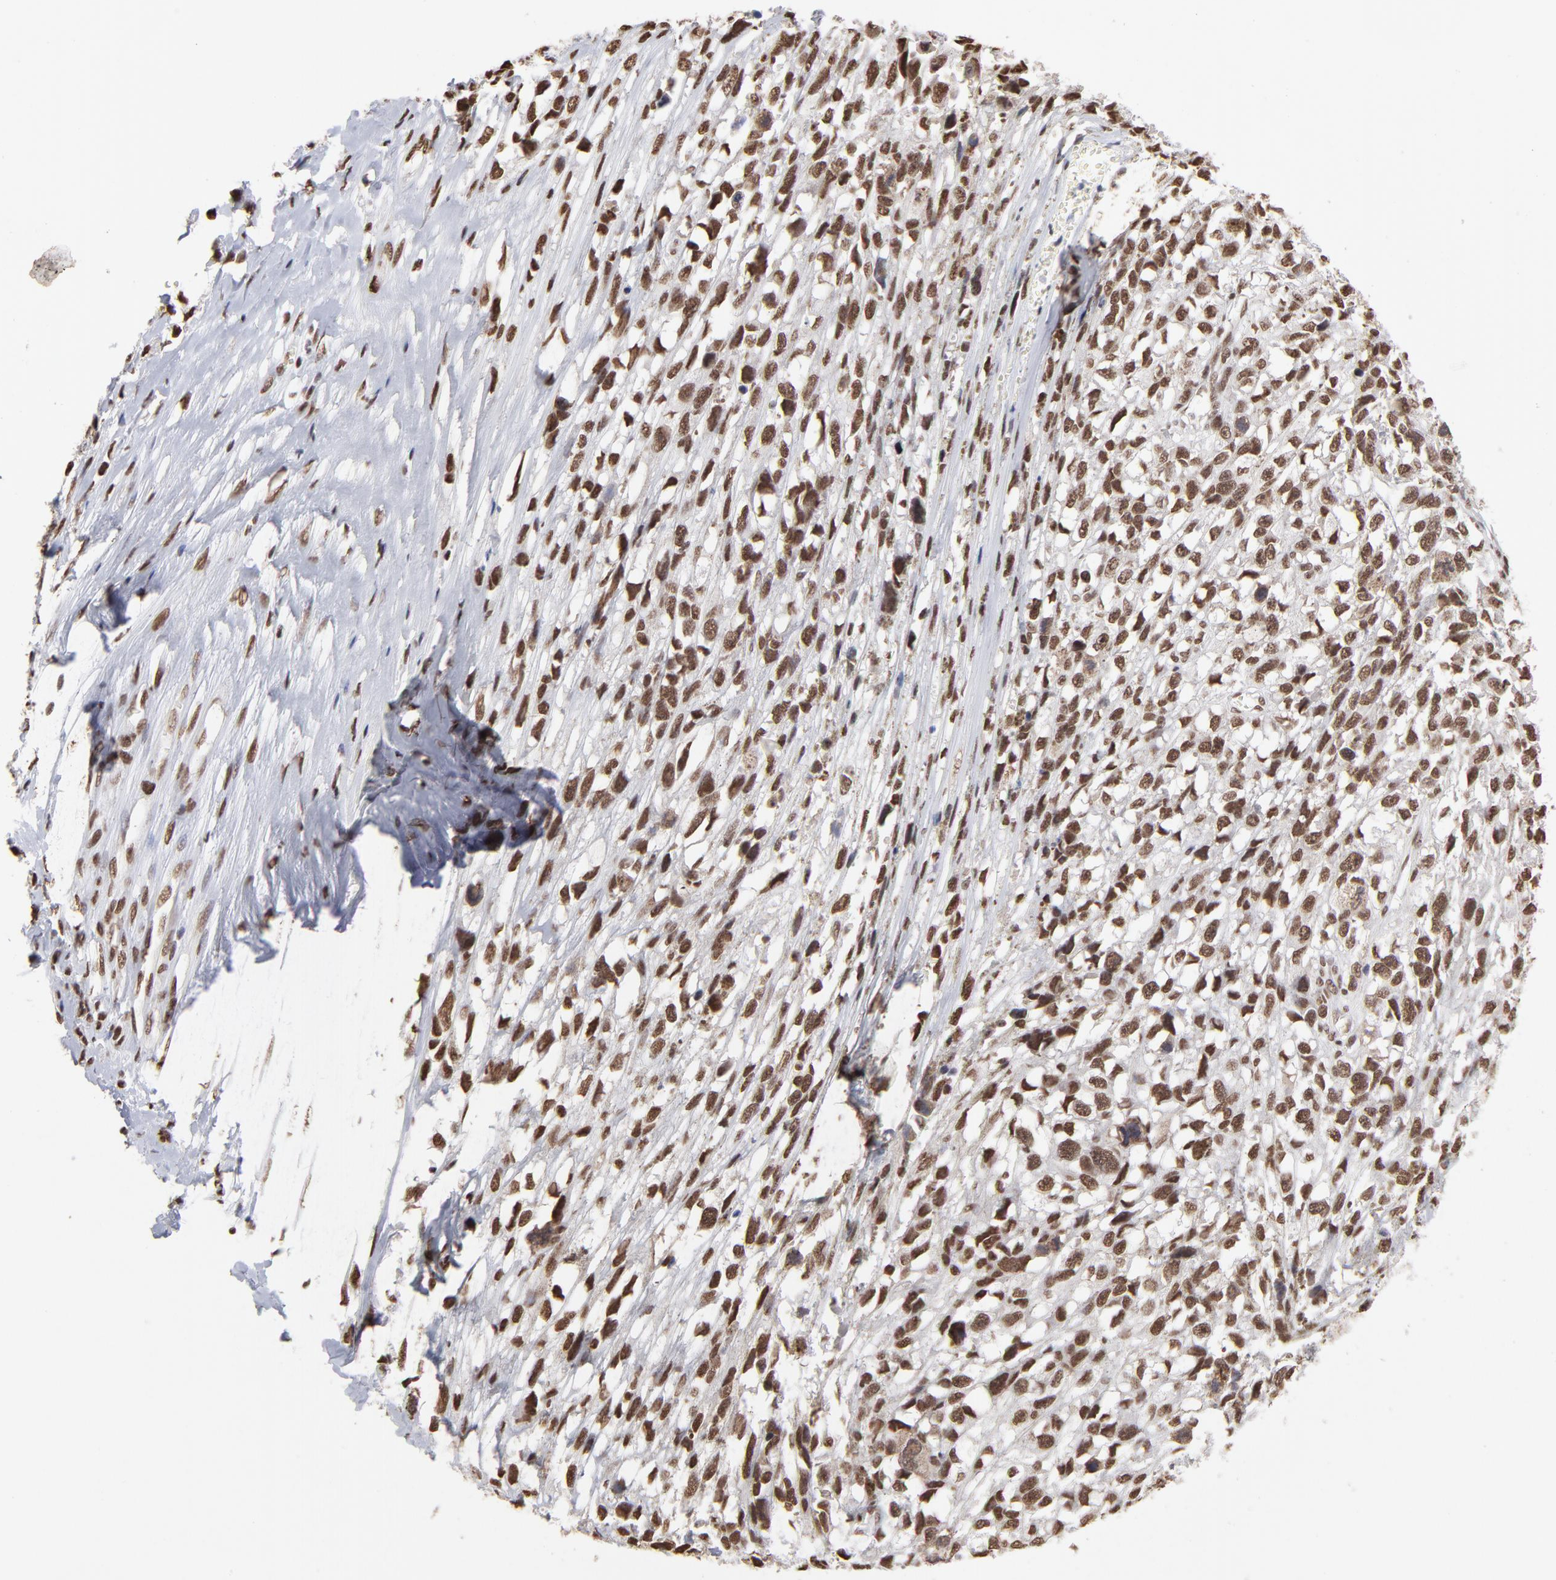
{"staining": {"intensity": "strong", "quantity": ">75%", "location": "cytoplasmic/membranous,nuclear"}, "tissue": "melanoma", "cell_type": "Tumor cells", "image_type": "cancer", "snomed": [{"axis": "morphology", "description": "Malignant melanoma, Metastatic site"}, {"axis": "topography", "description": "Lymph node"}], "caption": "DAB (3,3'-diaminobenzidine) immunohistochemical staining of malignant melanoma (metastatic site) demonstrates strong cytoplasmic/membranous and nuclear protein expression in approximately >75% of tumor cells.", "gene": "ZNF3", "patient": {"sex": "male", "age": 59}}